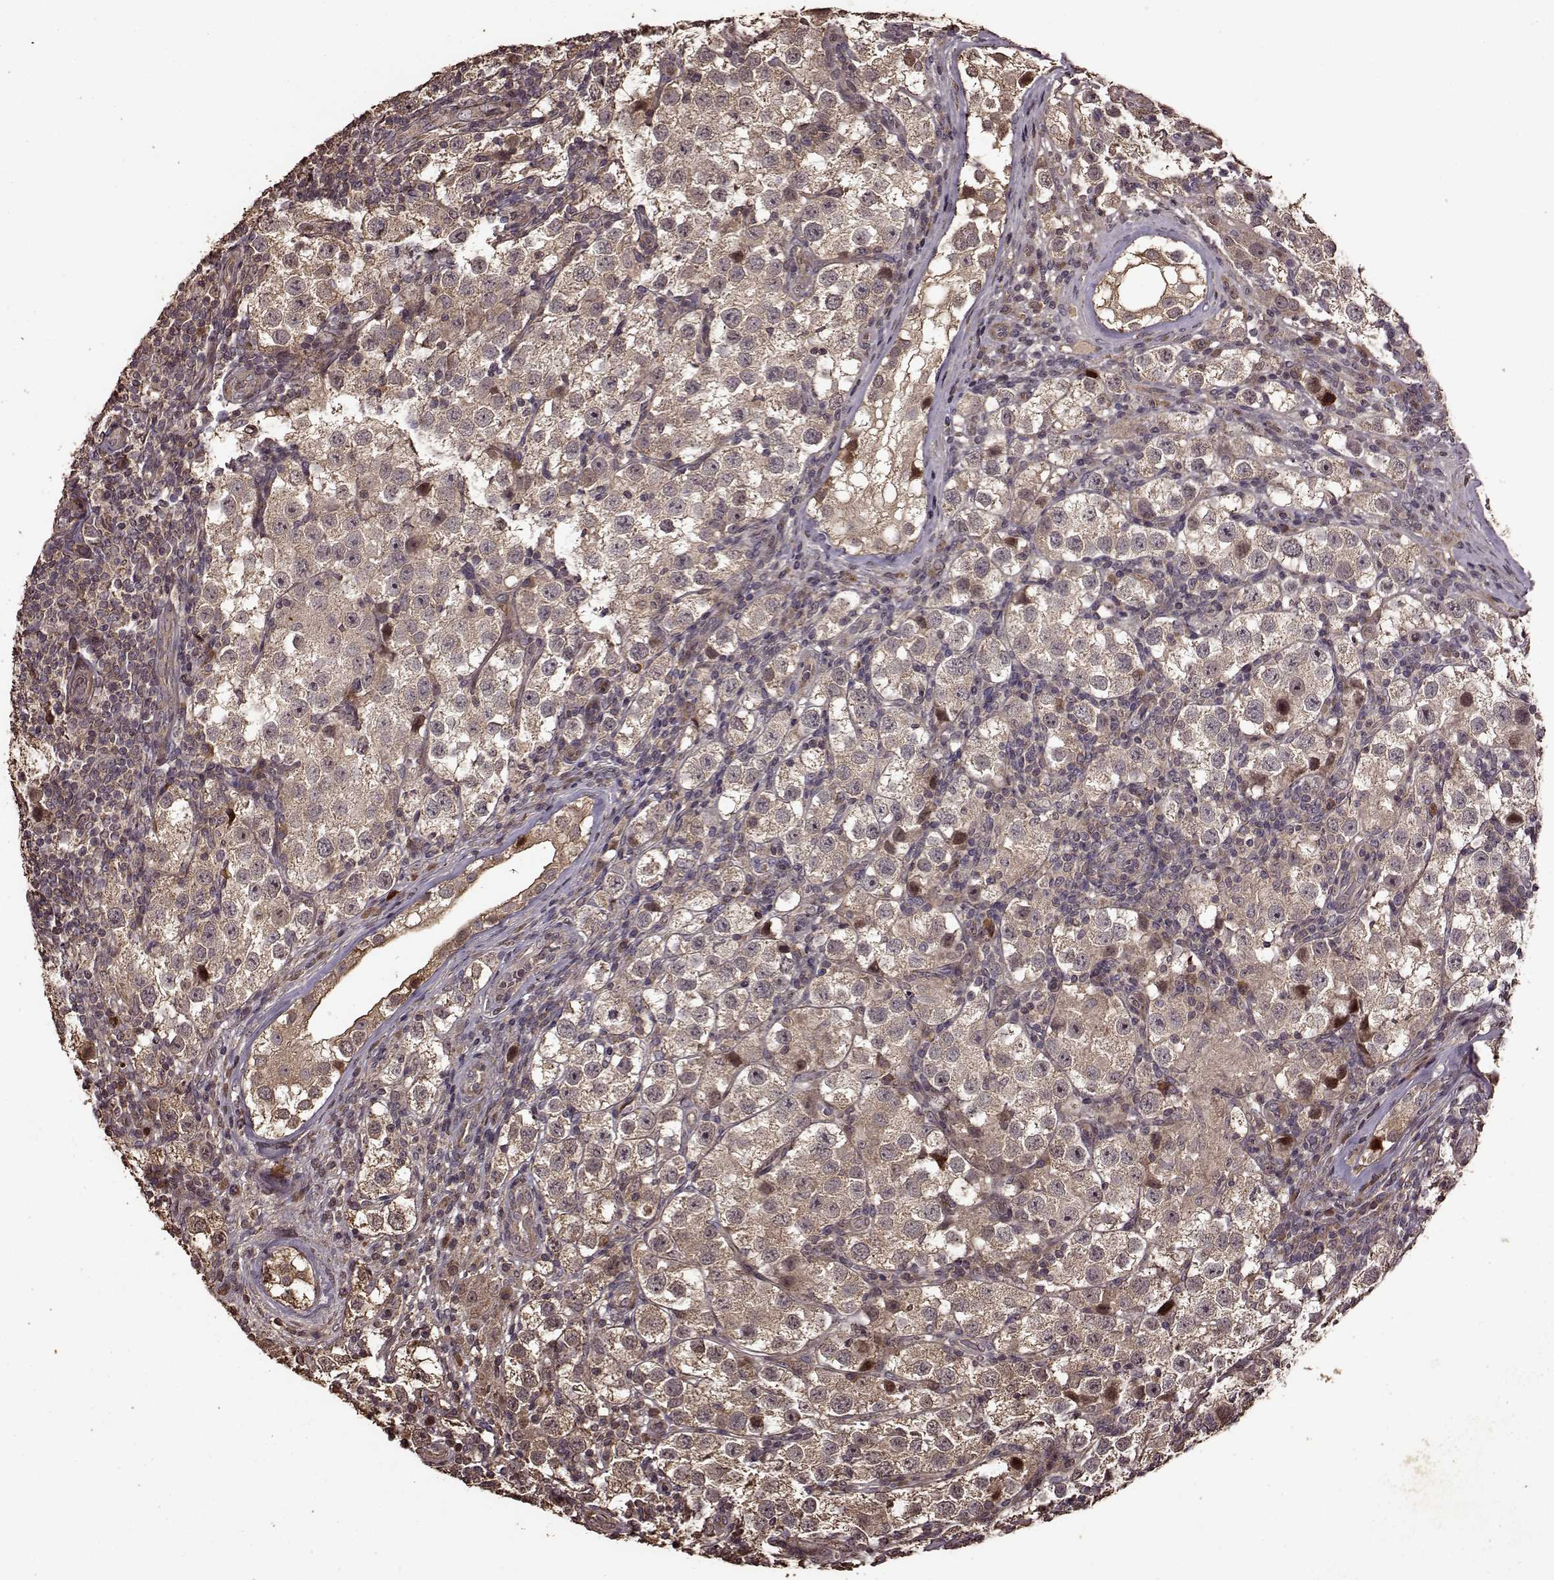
{"staining": {"intensity": "weak", "quantity": "25%-75%", "location": "cytoplasmic/membranous"}, "tissue": "testis cancer", "cell_type": "Tumor cells", "image_type": "cancer", "snomed": [{"axis": "morphology", "description": "Seminoma, NOS"}, {"axis": "topography", "description": "Testis"}], "caption": "A brown stain highlights weak cytoplasmic/membranous staining of a protein in human testis cancer tumor cells. (DAB IHC, brown staining for protein, blue staining for nuclei).", "gene": "FBXW11", "patient": {"sex": "male", "age": 37}}